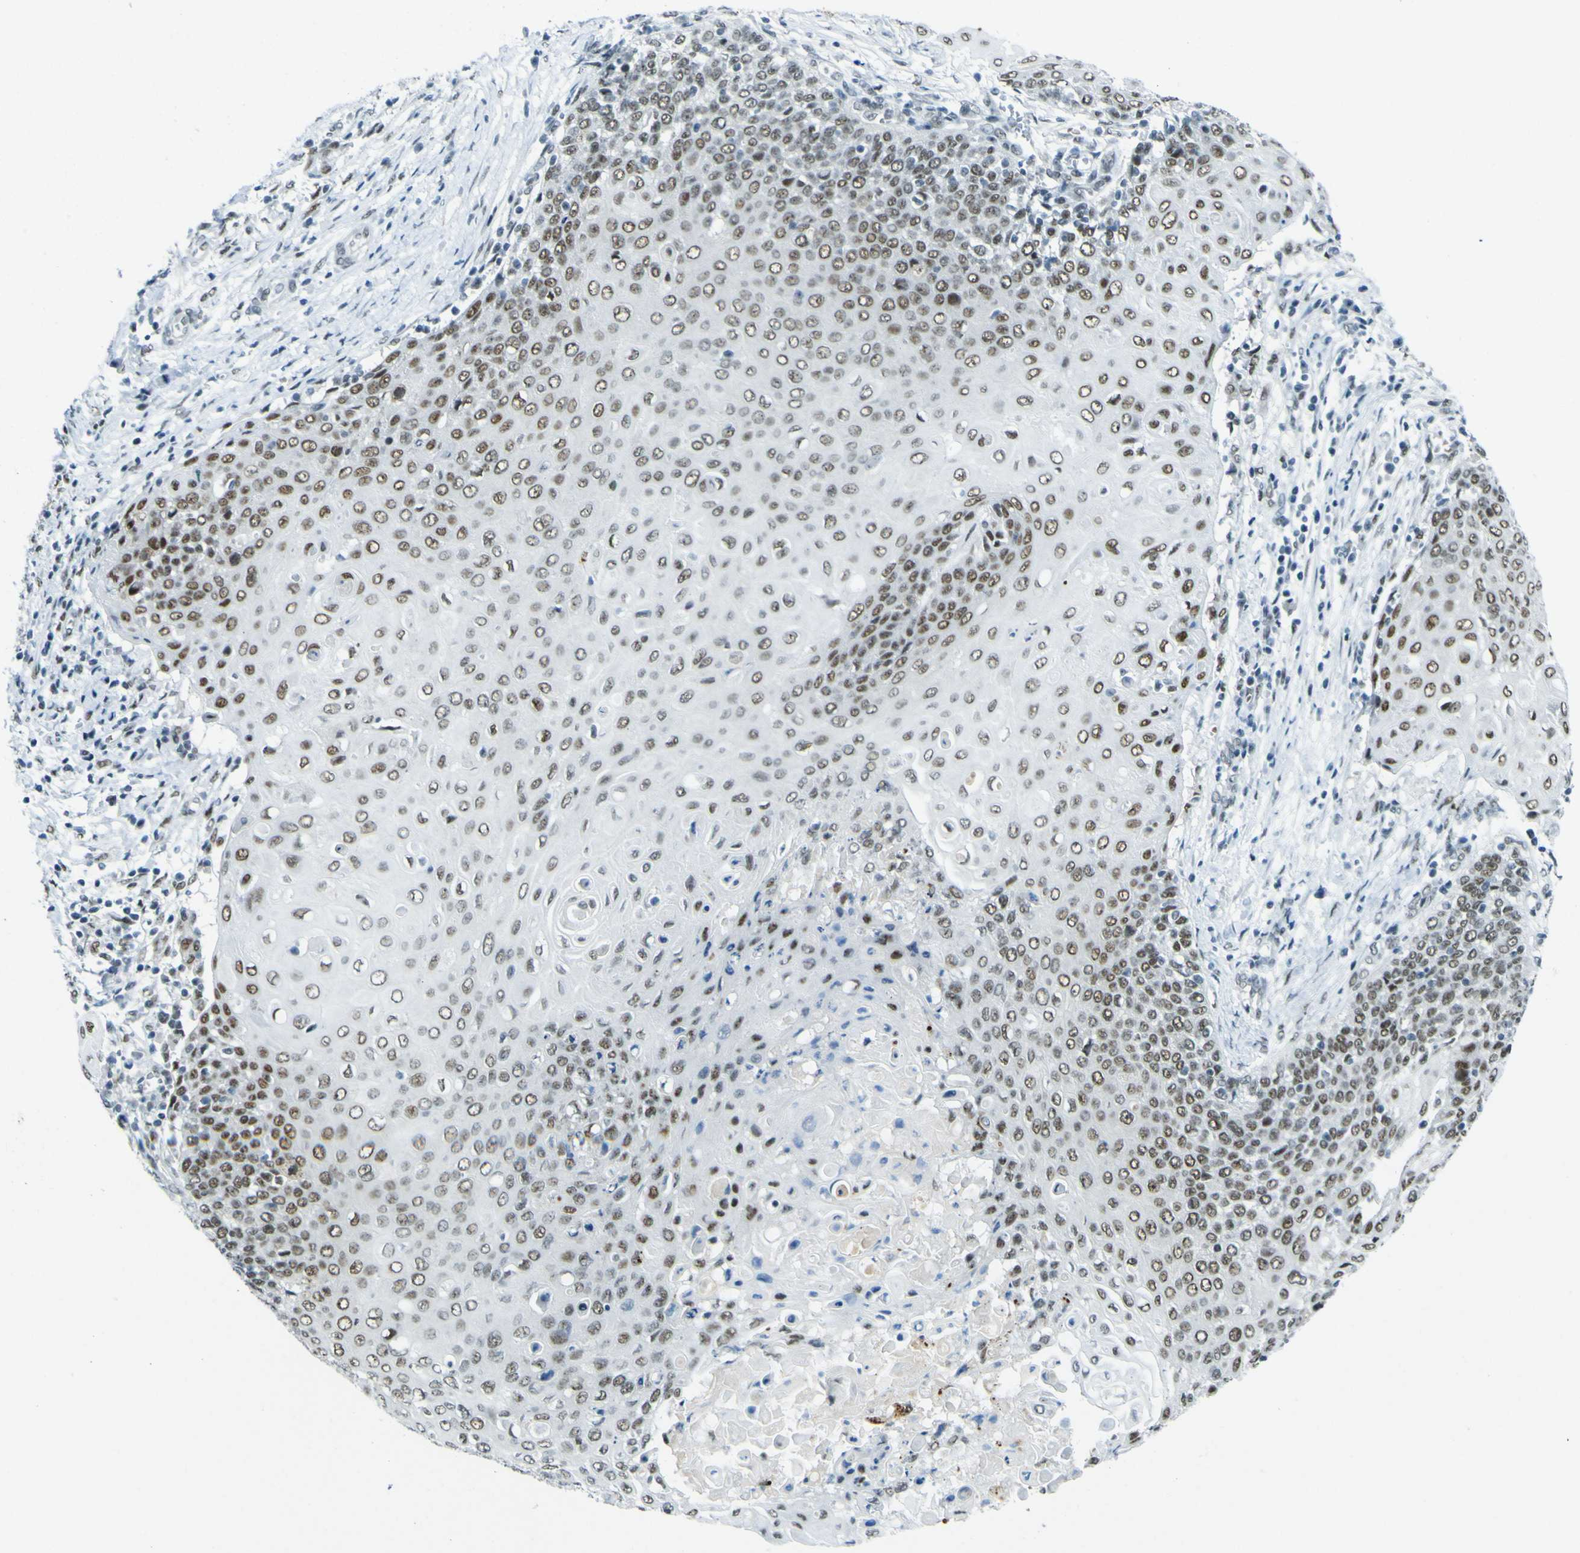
{"staining": {"intensity": "moderate", "quantity": ">75%", "location": "nuclear"}, "tissue": "cervical cancer", "cell_type": "Tumor cells", "image_type": "cancer", "snomed": [{"axis": "morphology", "description": "Squamous cell carcinoma, NOS"}, {"axis": "topography", "description": "Cervix"}], "caption": "Human cervical squamous cell carcinoma stained with a brown dye shows moderate nuclear positive staining in about >75% of tumor cells.", "gene": "CEBPG", "patient": {"sex": "female", "age": 39}}